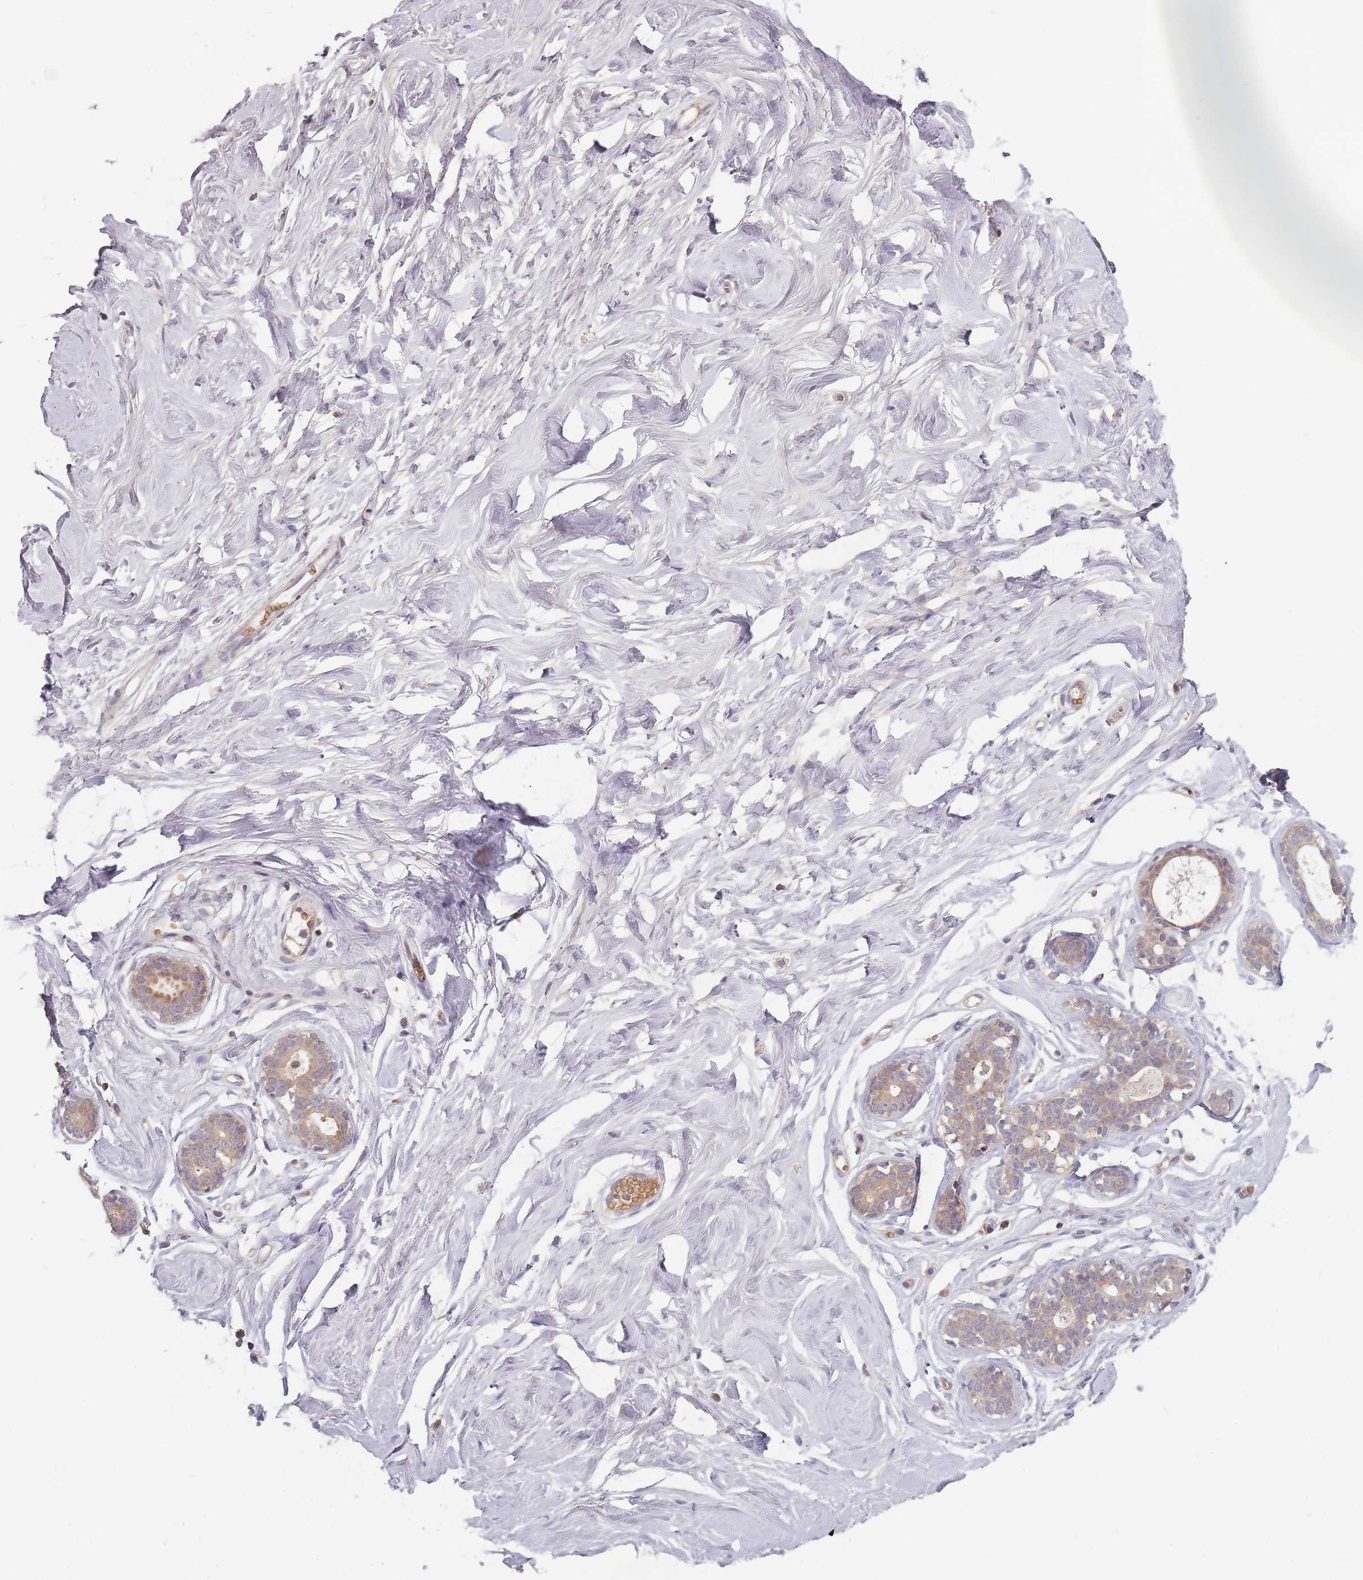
{"staining": {"intensity": "negative", "quantity": "none", "location": "none"}, "tissue": "breast", "cell_type": "Adipocytes", "image_type": "normal", "snomed": [{"axis": "morphology", "description": "Normal tissue, NOS"}, {"axis": "morphology", "description": "Adenoma, NOS"}, {"axis": "topography", "description": "Breast"}], "caption": "High magnification brightfield microscopy of normal breast stained with DAB (brown) and counterstained with hematoxylin (blue): adipocytes show no significant staining.", "gene": "ASB13", "patient": {"sex": "female", "age": 23}}